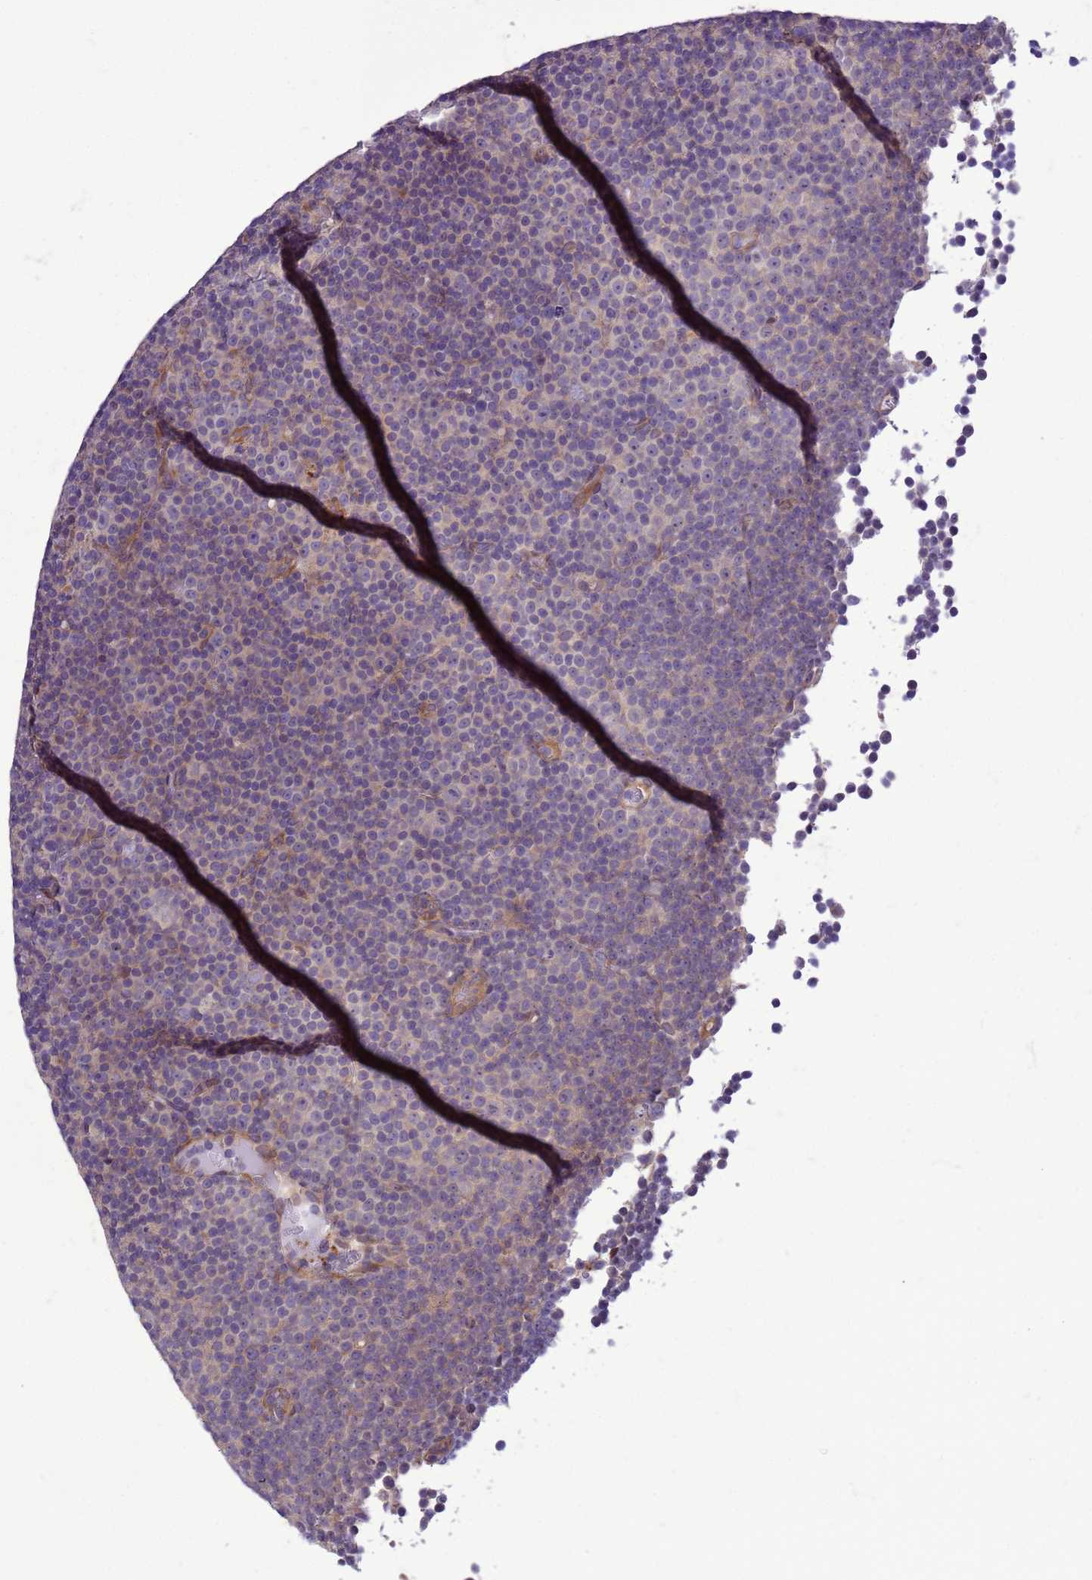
{"staining": {"intensity": "negative", "quantity": "none", "location": "none"}, "tissue": "lymphoma", "cell_type": "Tumor cells", "image_type": "cancer", "snomed": [{"axis": "morphology", "description": "Malignant lymphoma, non-Hodgkin's type, Low grade"}, {"axis": "topography", "description": "Lymph node"}], "caption": "This is a photomicrograph of IHC staining of lymphoma, which shows no positivity in tumor cells.", "gene": "GEN1", "patient": {"sex": "female", "age": 67}}